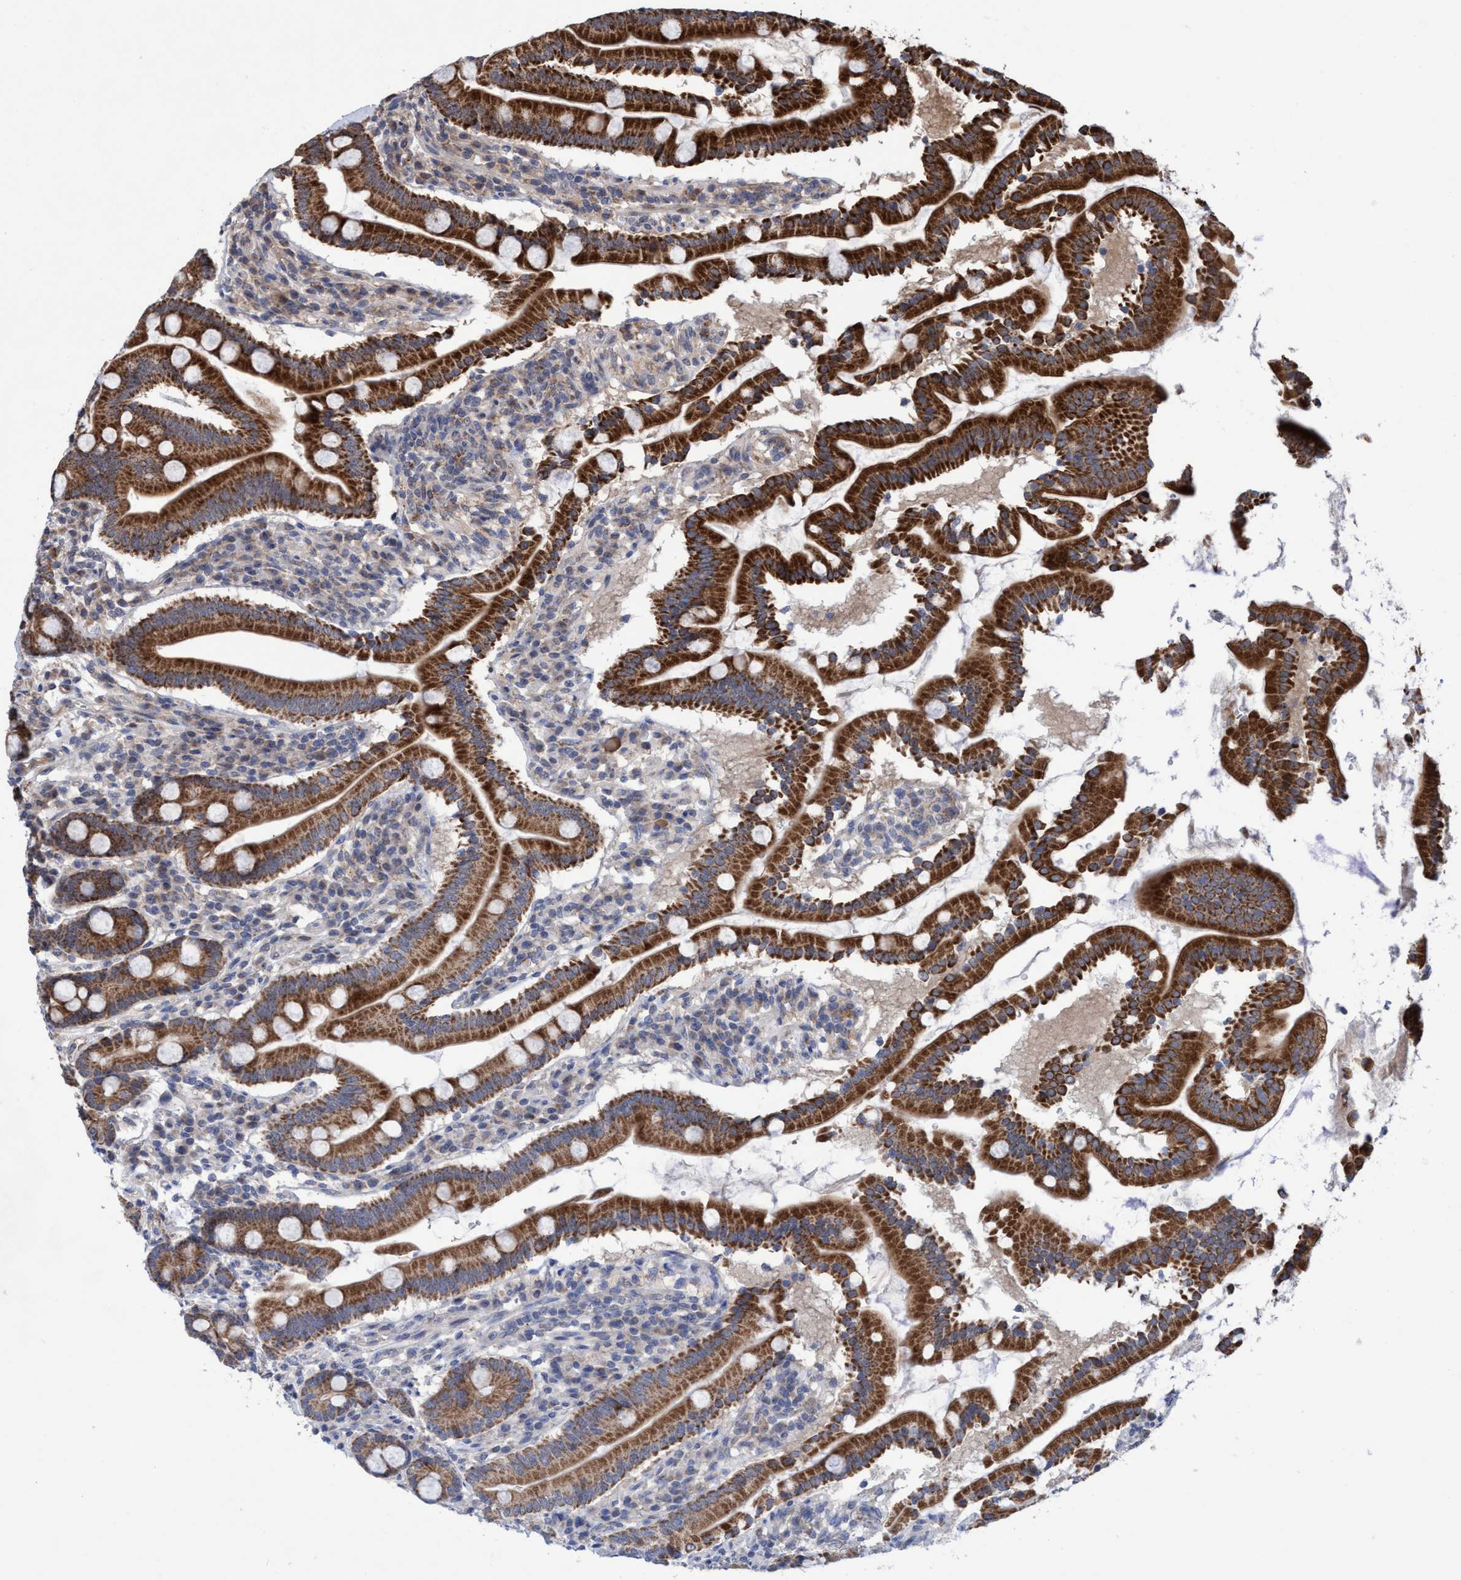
{"staining": {"intensity": "strong", "quantity": ">75%", "location": "cytoplasmic/membranous"}, "tissue": "duodenum", "cell_type": "Glandular cells", "image_type": "normal", "snomed": [{"axis": "morphology", "description": "Normal tissue, NOS"}, {"axis": "topography", "description": "Duodenum"}], "caption": "Duodenum was stained to show a protein in brown. There is high levels of strong cytoplasmic/membranous positivity in about >75% of glandular cells.", "gene": "P2RY14", "patient": {"sex": "male", "age": 50}}